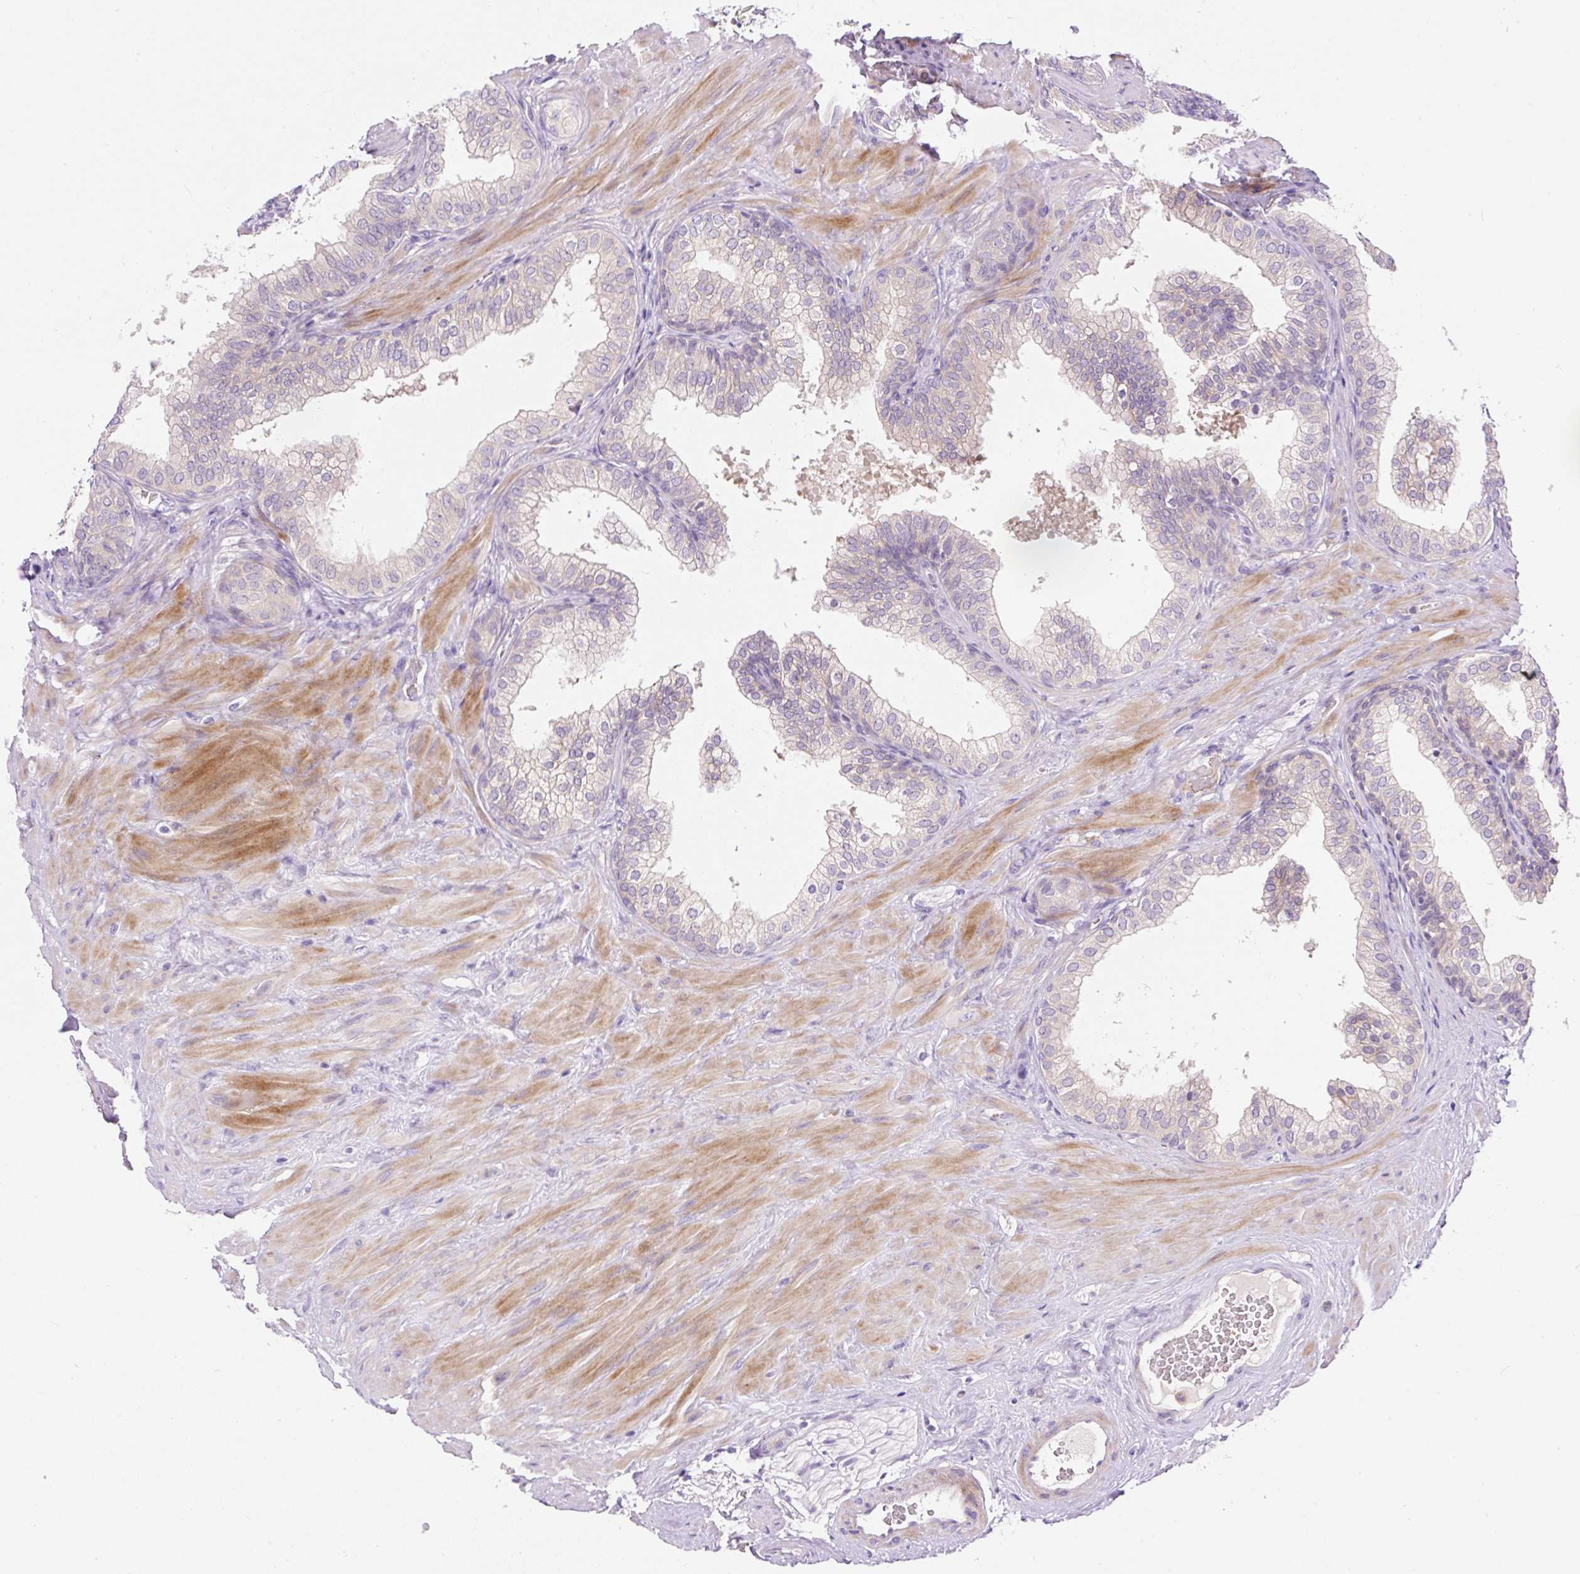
{"staining": {"intensity": "negative", "quantity": "none", "location": "none"}, "tissue": "prostate", "cell_type": "Glandular cells", "image_type": "normal", "snomed": [{"axis": "morphology", "description": "Normal tissue, NOS"}, {"axis": "topography", "description": "Prostate"}], "caption": "DAB (3,3'-diaminobenzidine) immunohistochemical staining of normal prostate demonstrates no significant expression in glandular cells. (DAB (3,3'-diaminobenzidine) immunohistochemistry with hematoxylin counter stain).", "gene": "LHFPL5", "patient": {"sex": "male", "age": 60}}